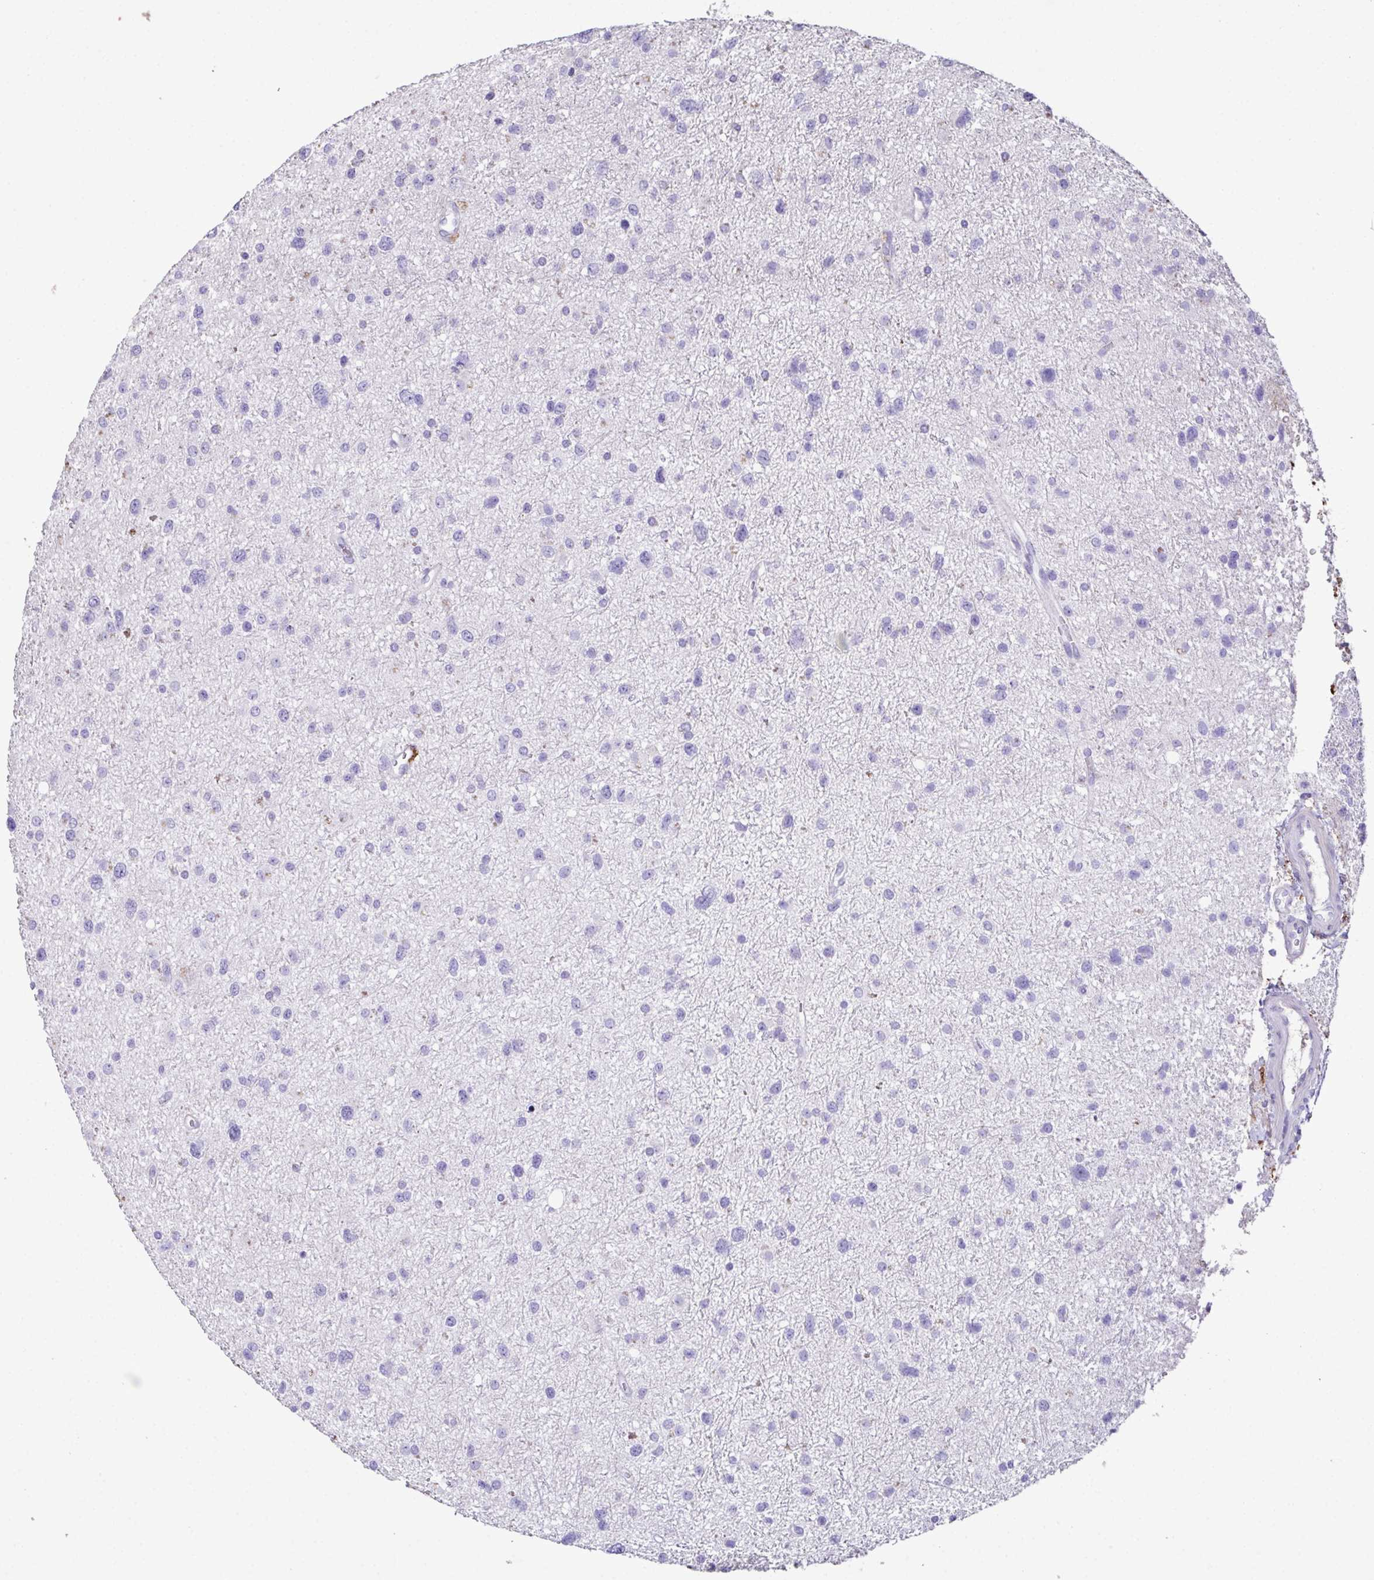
{"staining": {"intensity": "negative", "quantity": "none", "location": "none"}, "tissue": "glioma", "cell_type": "Tumor cells", "image_type": "cancer", "snomed": [{"axis": "morphology", "description": "Glioma, malignant, Low grade"}, {"axis": "topography", "description": "Brain"}], "caption": "Tumor cells are negative for brown protein staining in glioma. Brightfield microscopy of IHC stained with DAB (brown) and hematoxylin (blue), captured at high magnification.", "gene": "MARCO", "patient": {"sex": "female", "age": 55}}